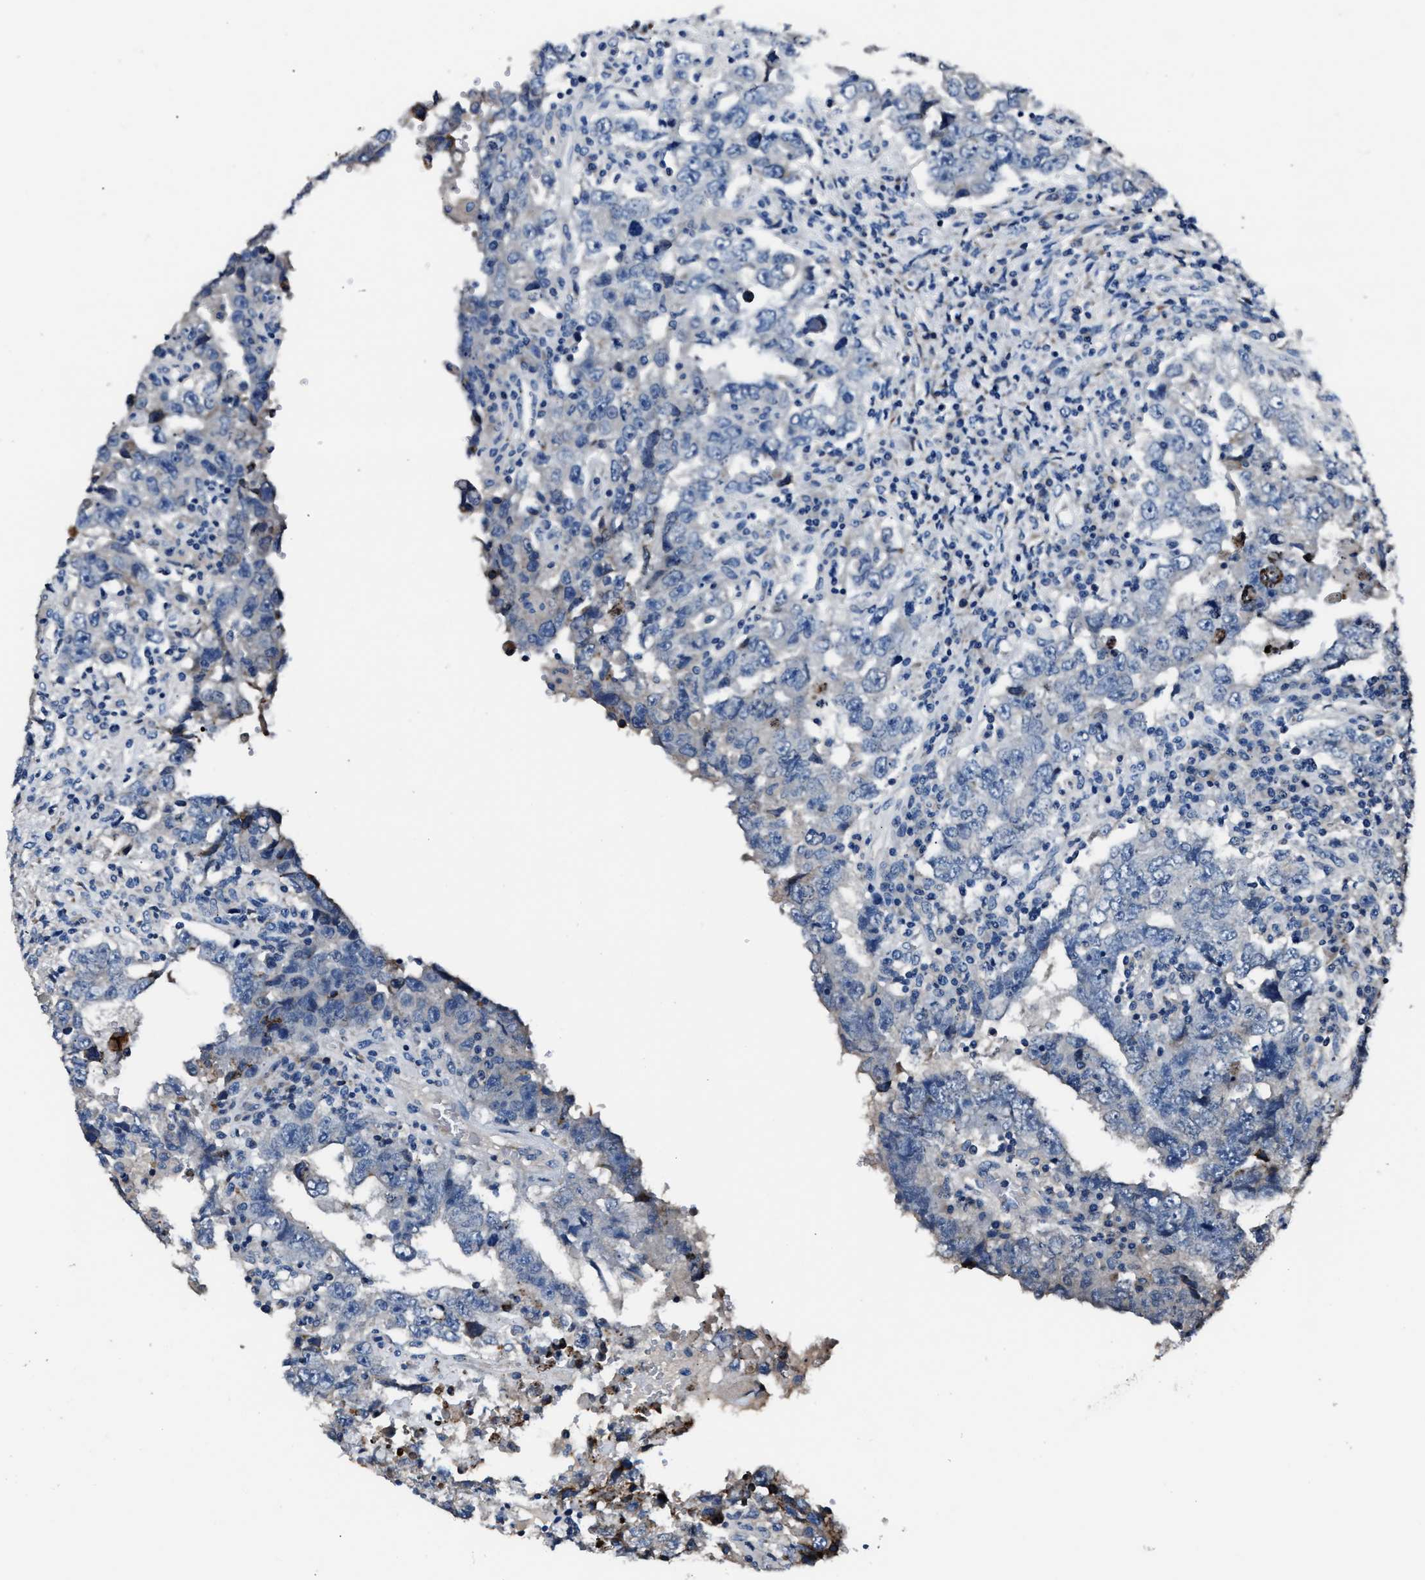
{"staining": {"intensity": "negative", "quantity": "none", "location": "none"}, "tissue": "testis cancer", "cell_type": "Tumor cells", "image_type": "cancer", "snomed": [{"axis": "morphology", "description": "Carcinoma, Embryonal, NOS"}, {"axis": "topography", "description": "Testis"}], "caption": "An image of embryonal carcinoma (testis) stained for a protein displays no brown staining in tumor cells.", "gene": "DNAJC24", "patient": {"sex": "male", "age": 26}}